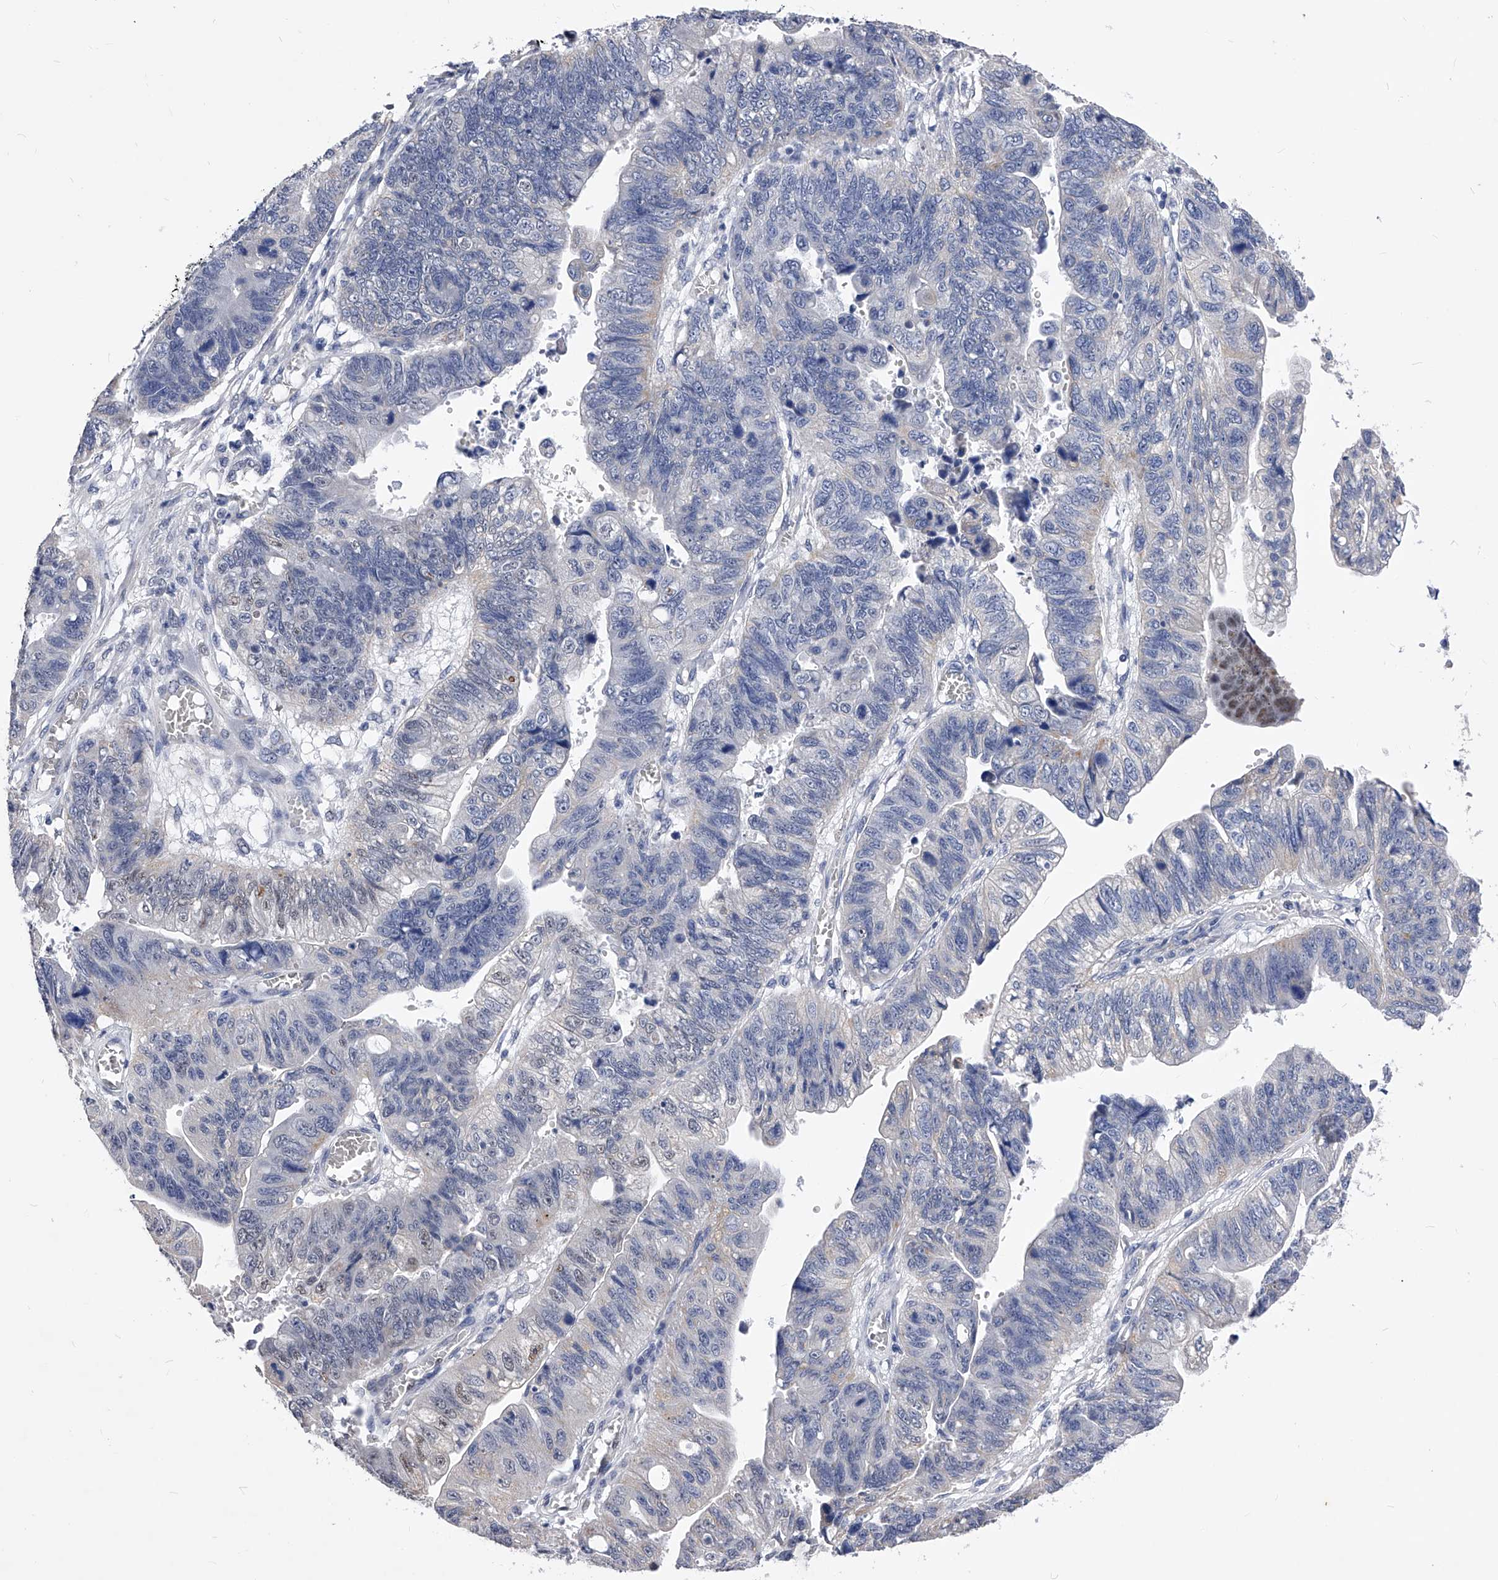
{"staining": {"intensity": "weak", "quantity": "<25%", "location": "nuclear"}, "tissue": "stomach cancer", "cell_type": "Tumor cells", "image_type": "cancer", "snomed": [{"axis": "morphology", "description": "Adenocarcinoma, NOS"}, {"axis": "topography", "description": "Stomach"}], "caption": "Immunohistochemistry (IHC) histopathology image of adenocarcinoma (stomach) stained for a protein (brown), which shows no staining in tumor cells.", "gene": "ZNF529", "patient": {"sex": "male", "age": 59}}